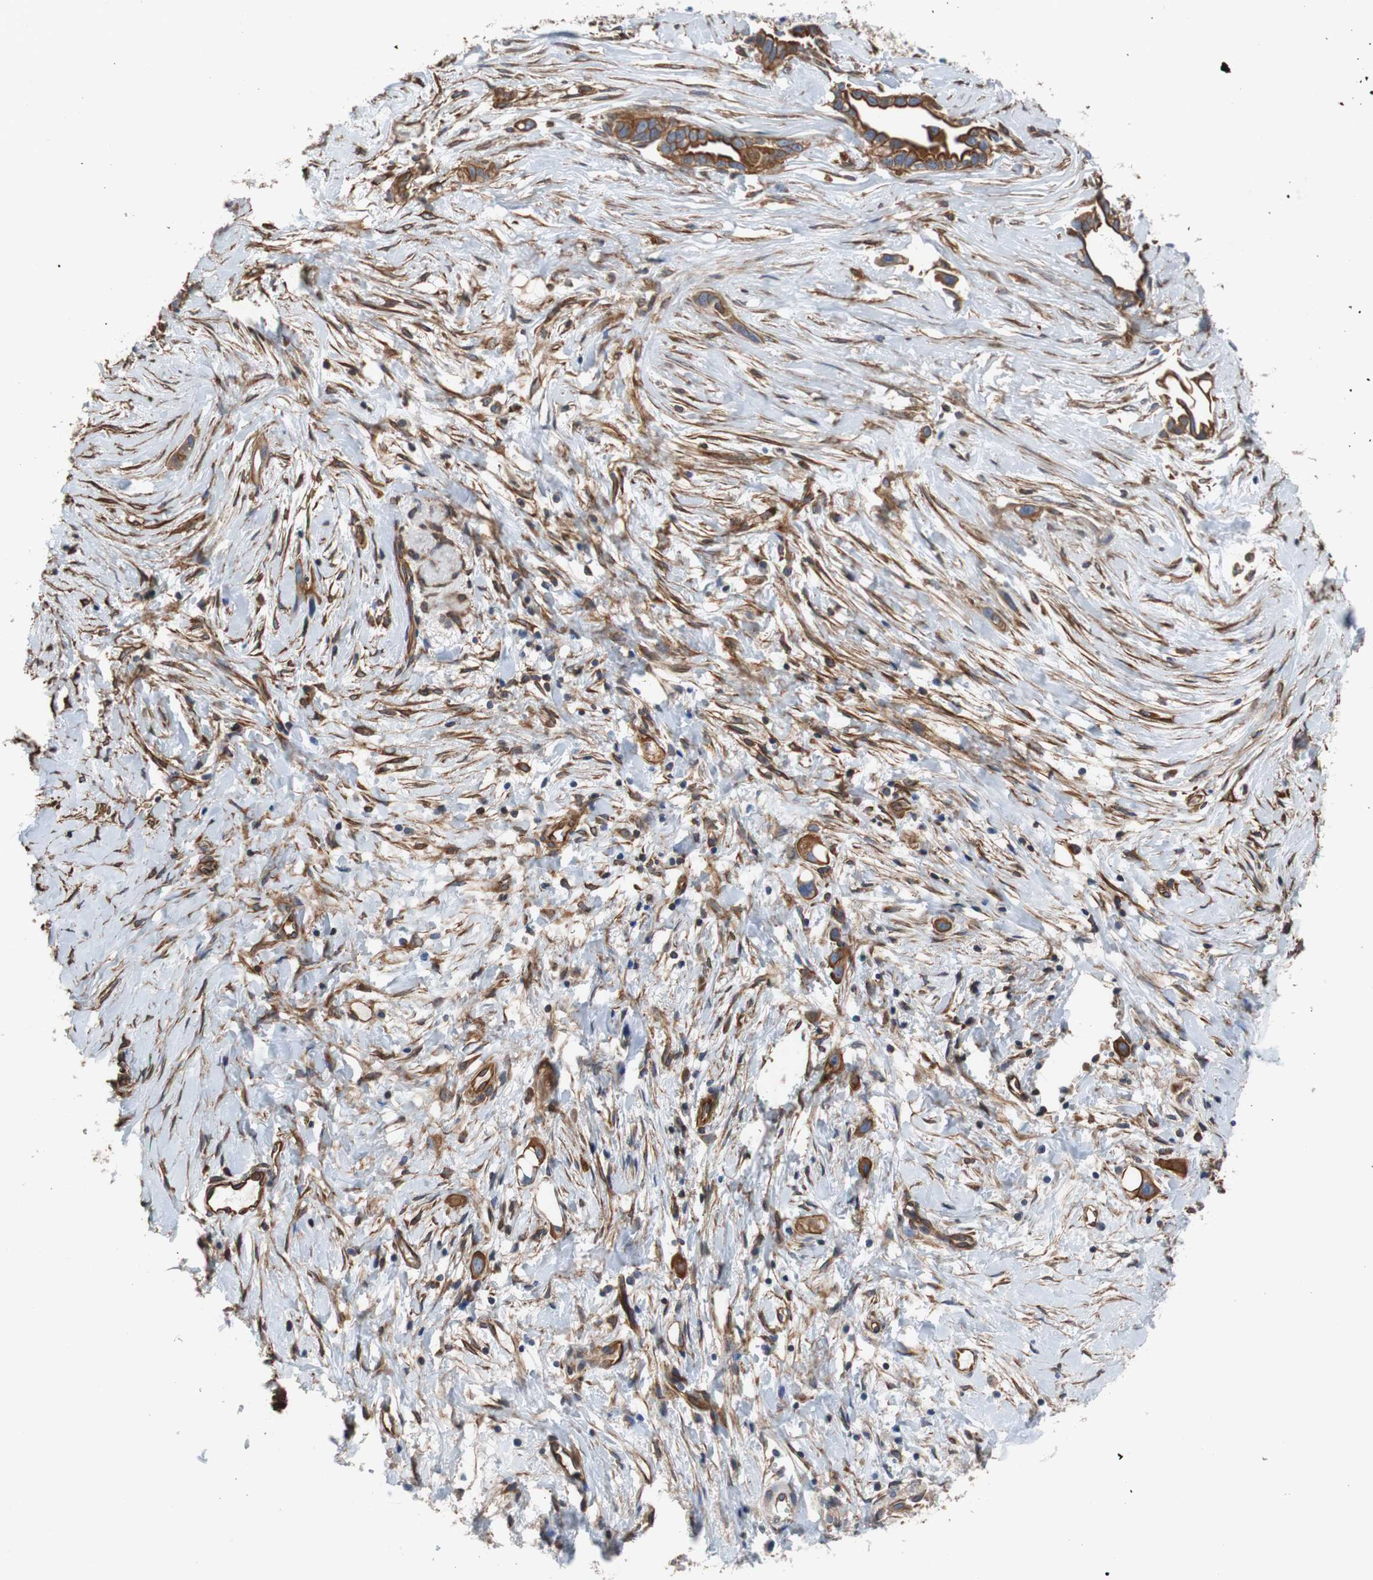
{"staining": {"intensity": "strong", "quantity": ">75%", "location": "cytoplasmic/membranous"}, "tissue": "liver cancer", "cell_type": "Tumor cells", "image_type": "cancer", "snomed": [{"axis": "morphology", "description": "Cholangiocarcinoma"}, {"axis": "topography", "description": "Liver"}], "caption": "About >75% of tumor cells in human liver cancer (cholangiocarcinoma) reveal strong cytoplasmic/membranous protein positivity as visualized by brown immunohistochemical staining.", "gene": "KIF3B", "patient": {"sex": "female", "age": 65}}